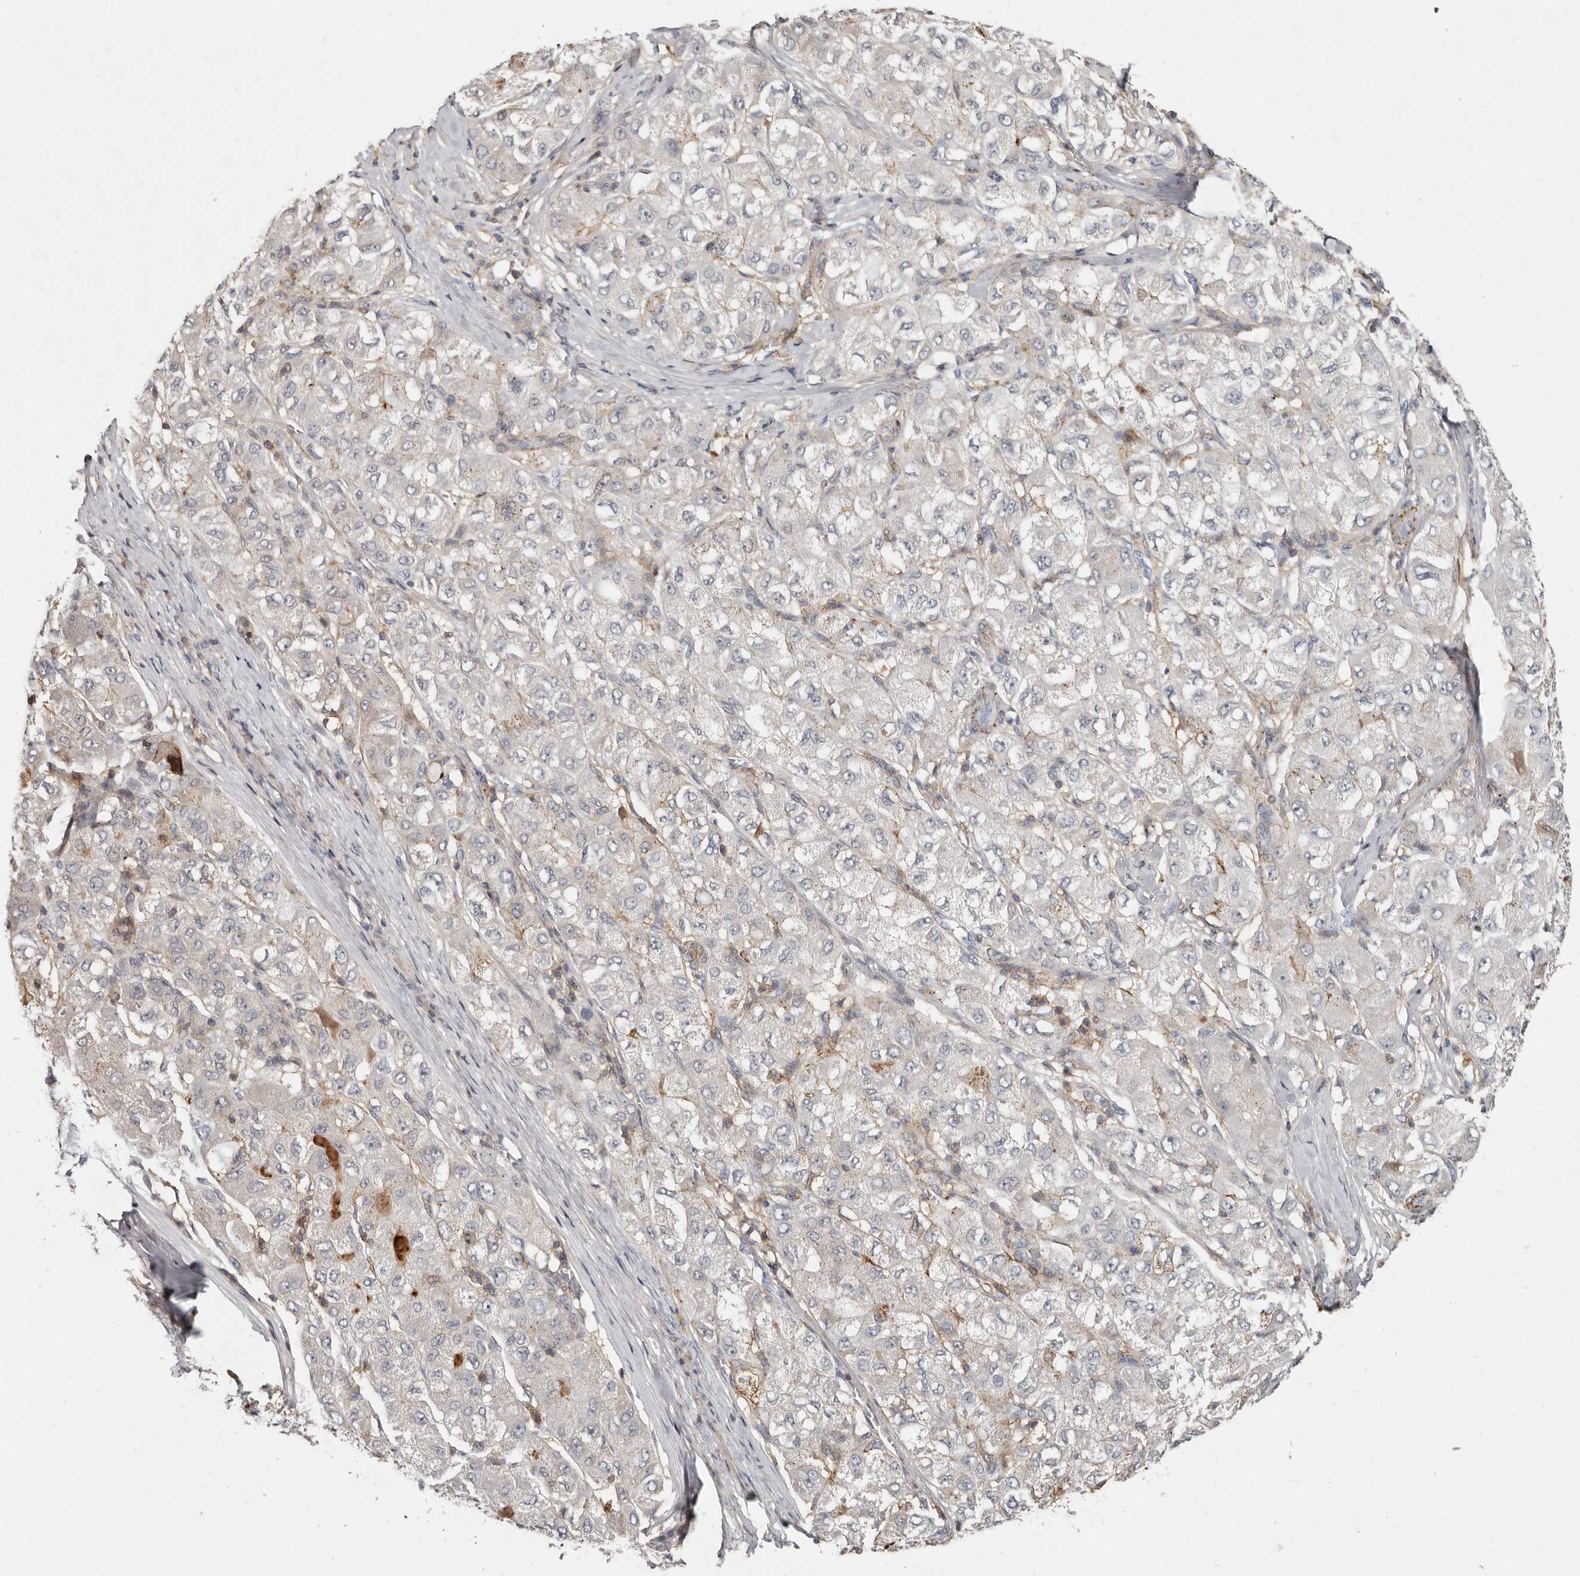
{"staining": {"intensity": "moderate", "quantity": "<25%", "location": "cytoplasmic/membranous"}, "tissue": "liver cancer", "cell_type": "Tumor cells", "image_type": "cancer", "snomed": [{"axis": "morphology", "description": "Carcinoma, Hepatocellular, NOS"}, {"axis": "topography", "description": "Liver"}], "caption": "Moderate cytoplasmic/membranous protein staining is appreciated in approximately <25% of tumor cells in liver hepatocellular carcinoma.", "gene": "KIF26B", "patient": {"sex": "male", "age": 80}}